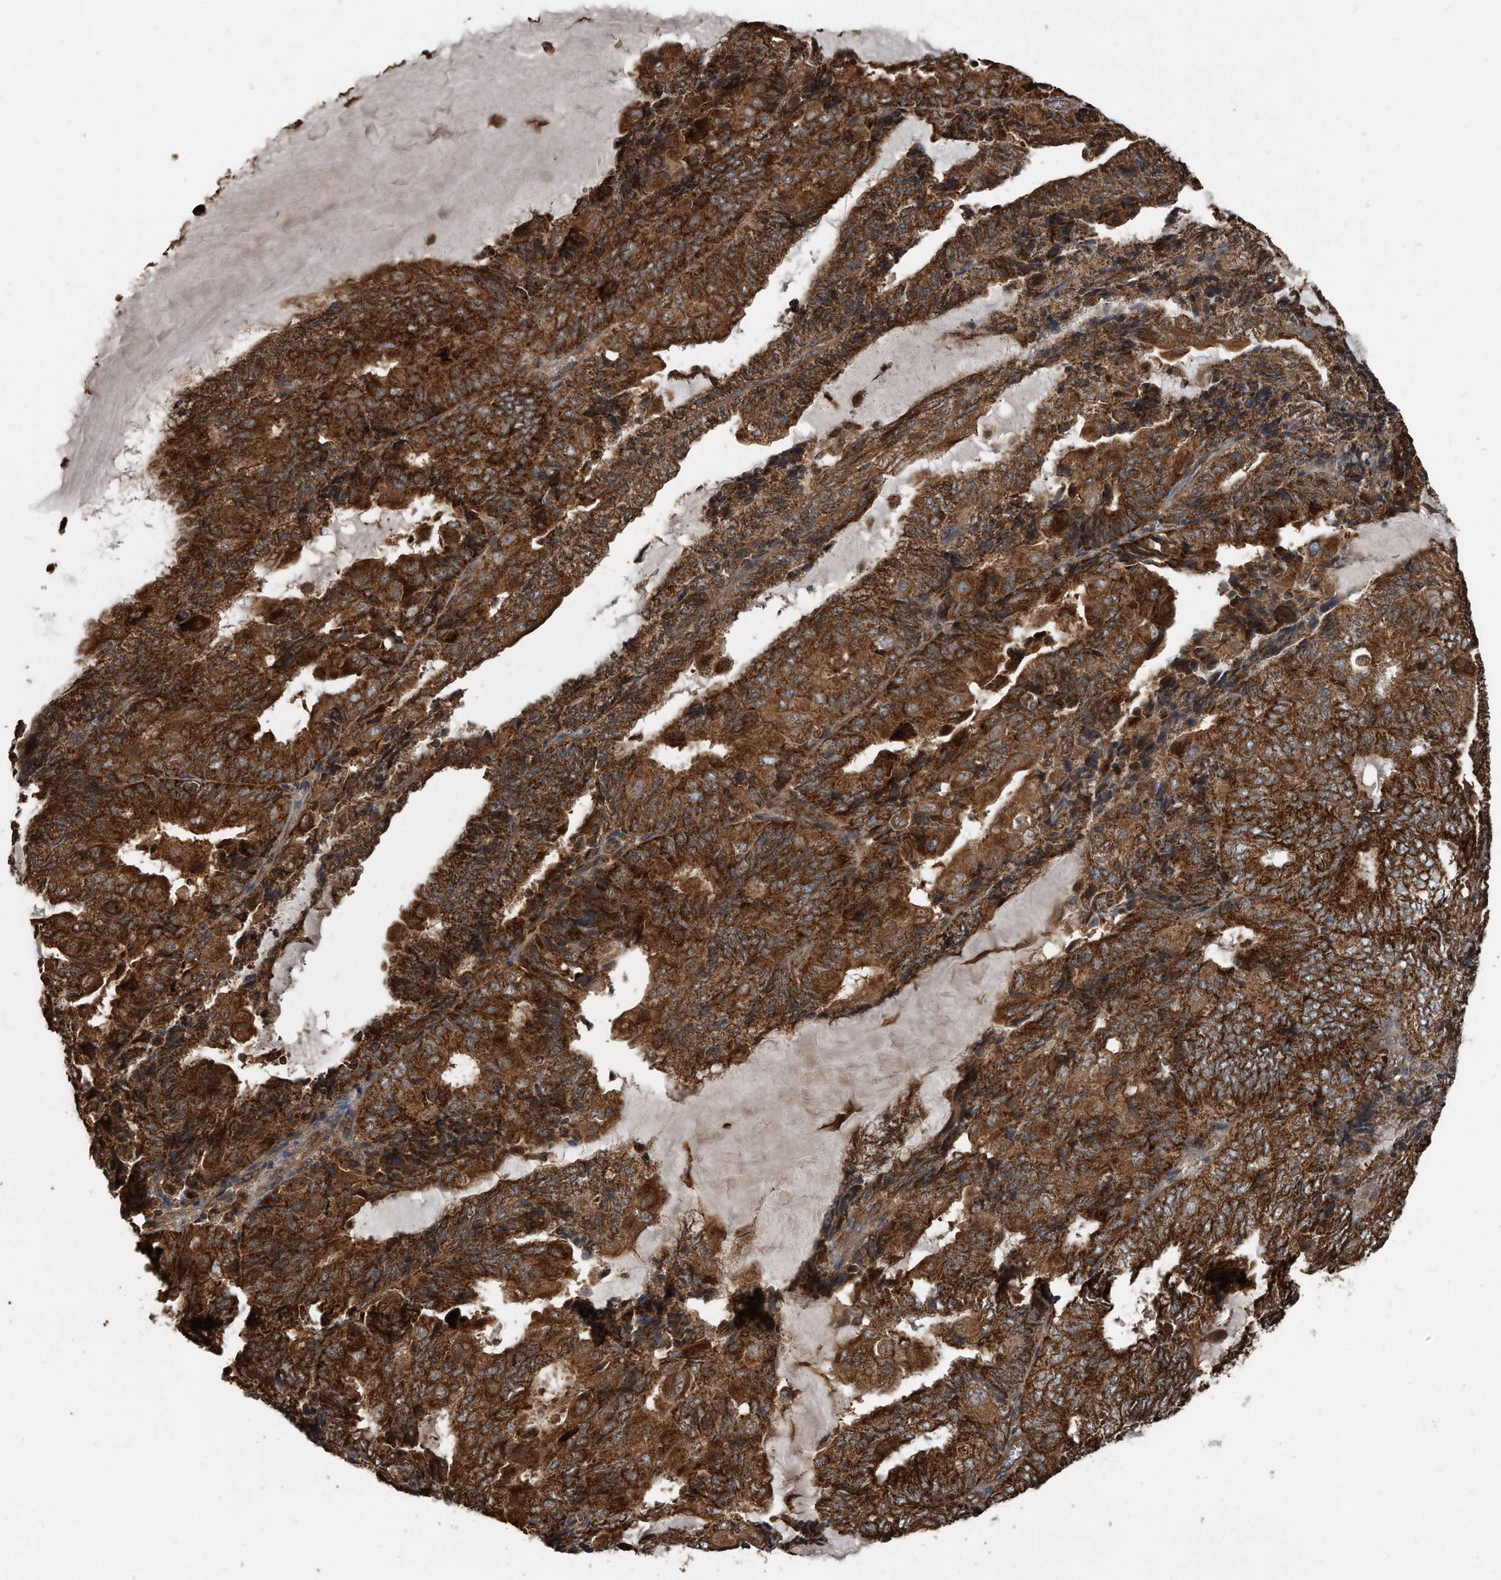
{"staining": {"intensity": "strong", "quantity": ">75%", "location": "cytoplasmic/membranous"}, "tissue": "endometrial cancer", "cell_type": "Tumor cells", "image_type": "cancer", "snomed": [{"axis": "morphology", "description": "Adenocarcinoma, NOS"}, {"axis": "topography", "description": "Endometrium"}], "caption": "DAB (3,3'-diaminobenzidine) immunohistochemical staining of human endometrial adenocarcinoma displays strong cytoplasmic/membranous protein expression in about >75% of tumor cells.", "gene": "FAM136A", "patient": {"sex": "female", "age": 81}}